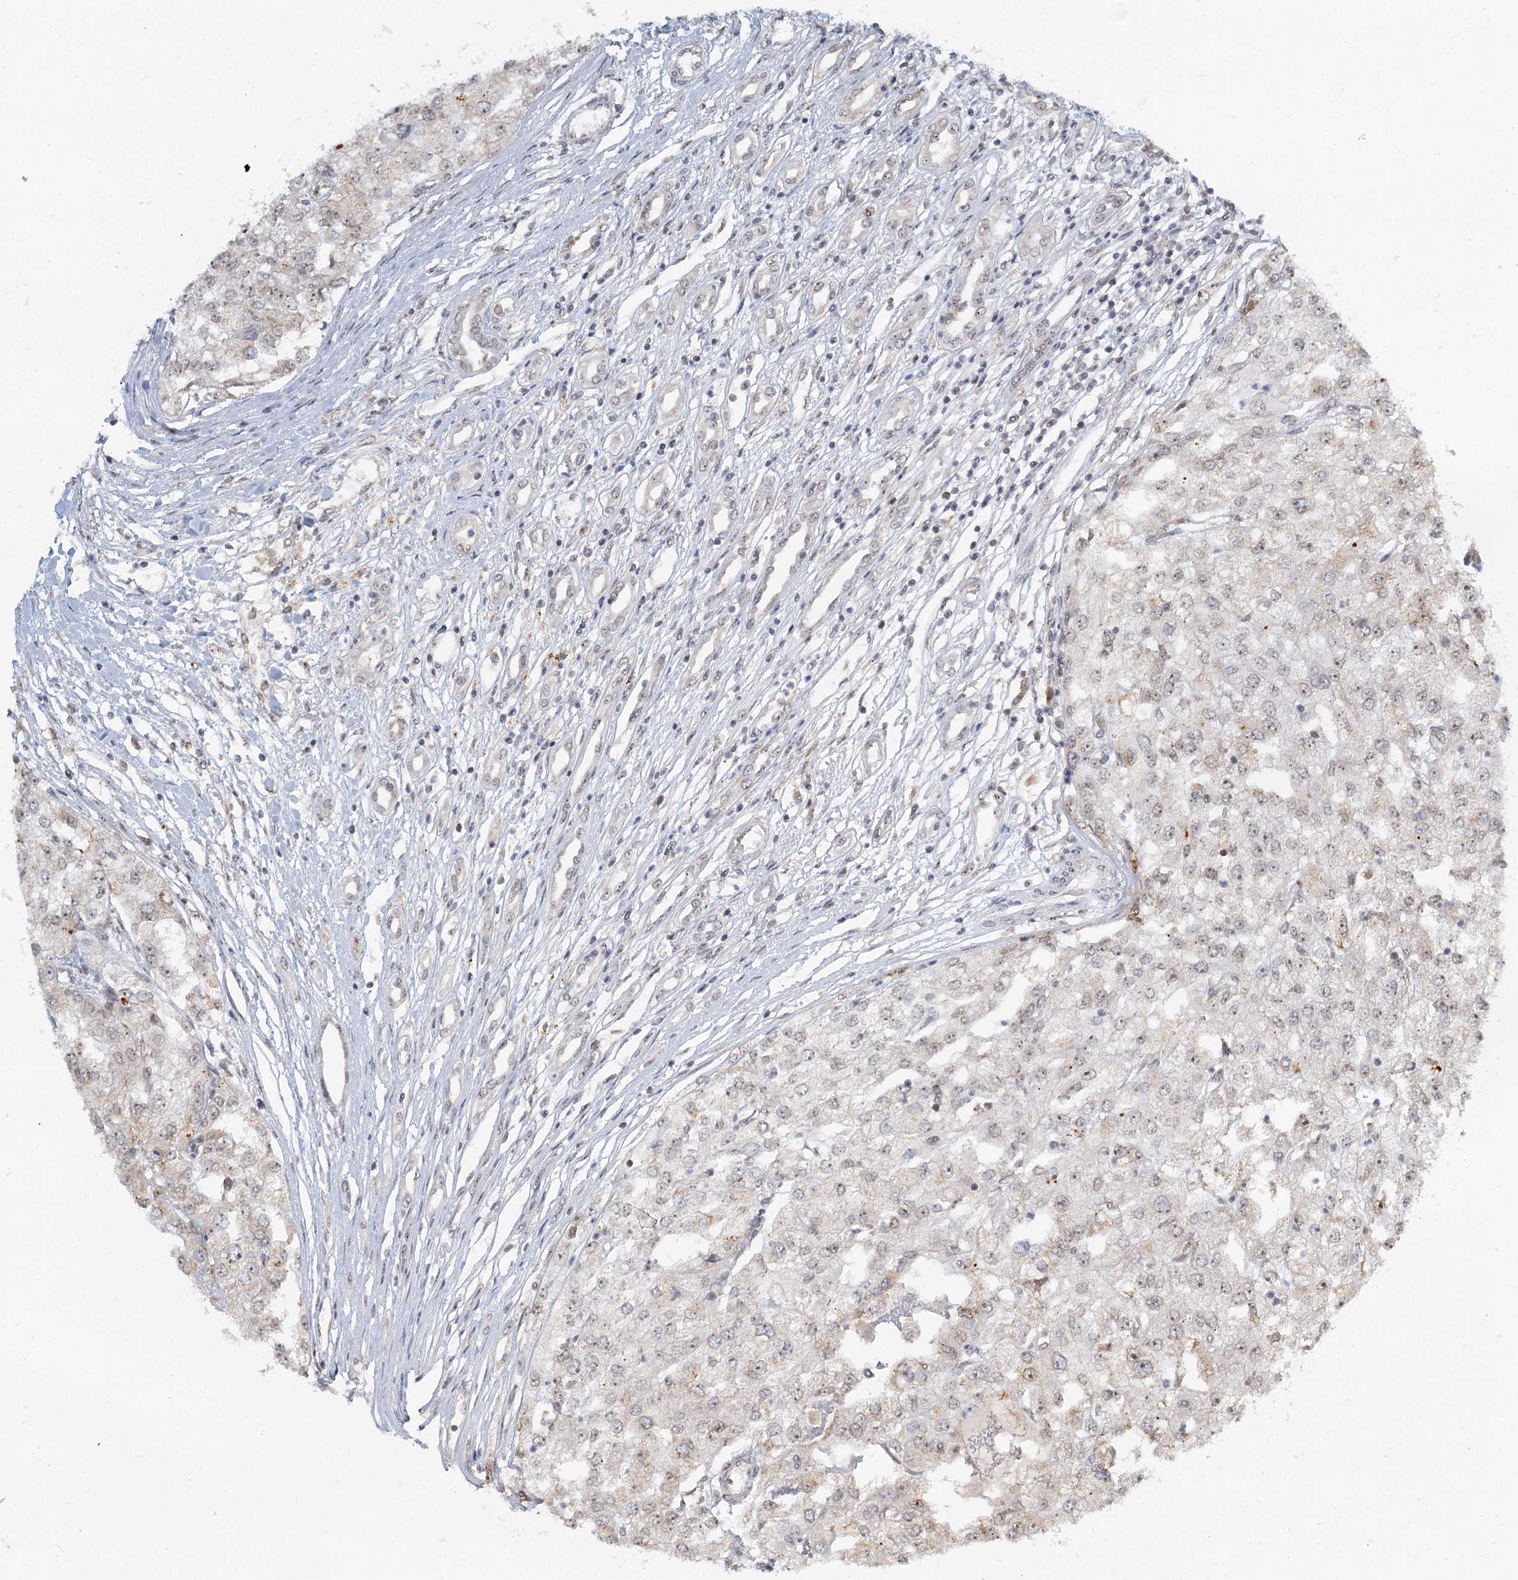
{"staining": {"intensity": "negative", "quantity": "none", "location": "none"}, "tissue": "renal cancer", "cell_type": "Tumor cells", "image_type": "cancer", "snomed": [{"axis": "morphology", "description": "Adenocarcinoma, NOS"}, {"axis": "topography", "description": "Kidney"}], "caption": "Tumor cells show no significant protein staining in renal cancer. (Stains: DAB (3,3'-diaminobenzidine) immunohistochemistry with hematoxylin counter stain, Microscopy: brightfield microscopy at high magnification).", "gene": "TREX1", "patient": {"sex": "female", "age": 54}}